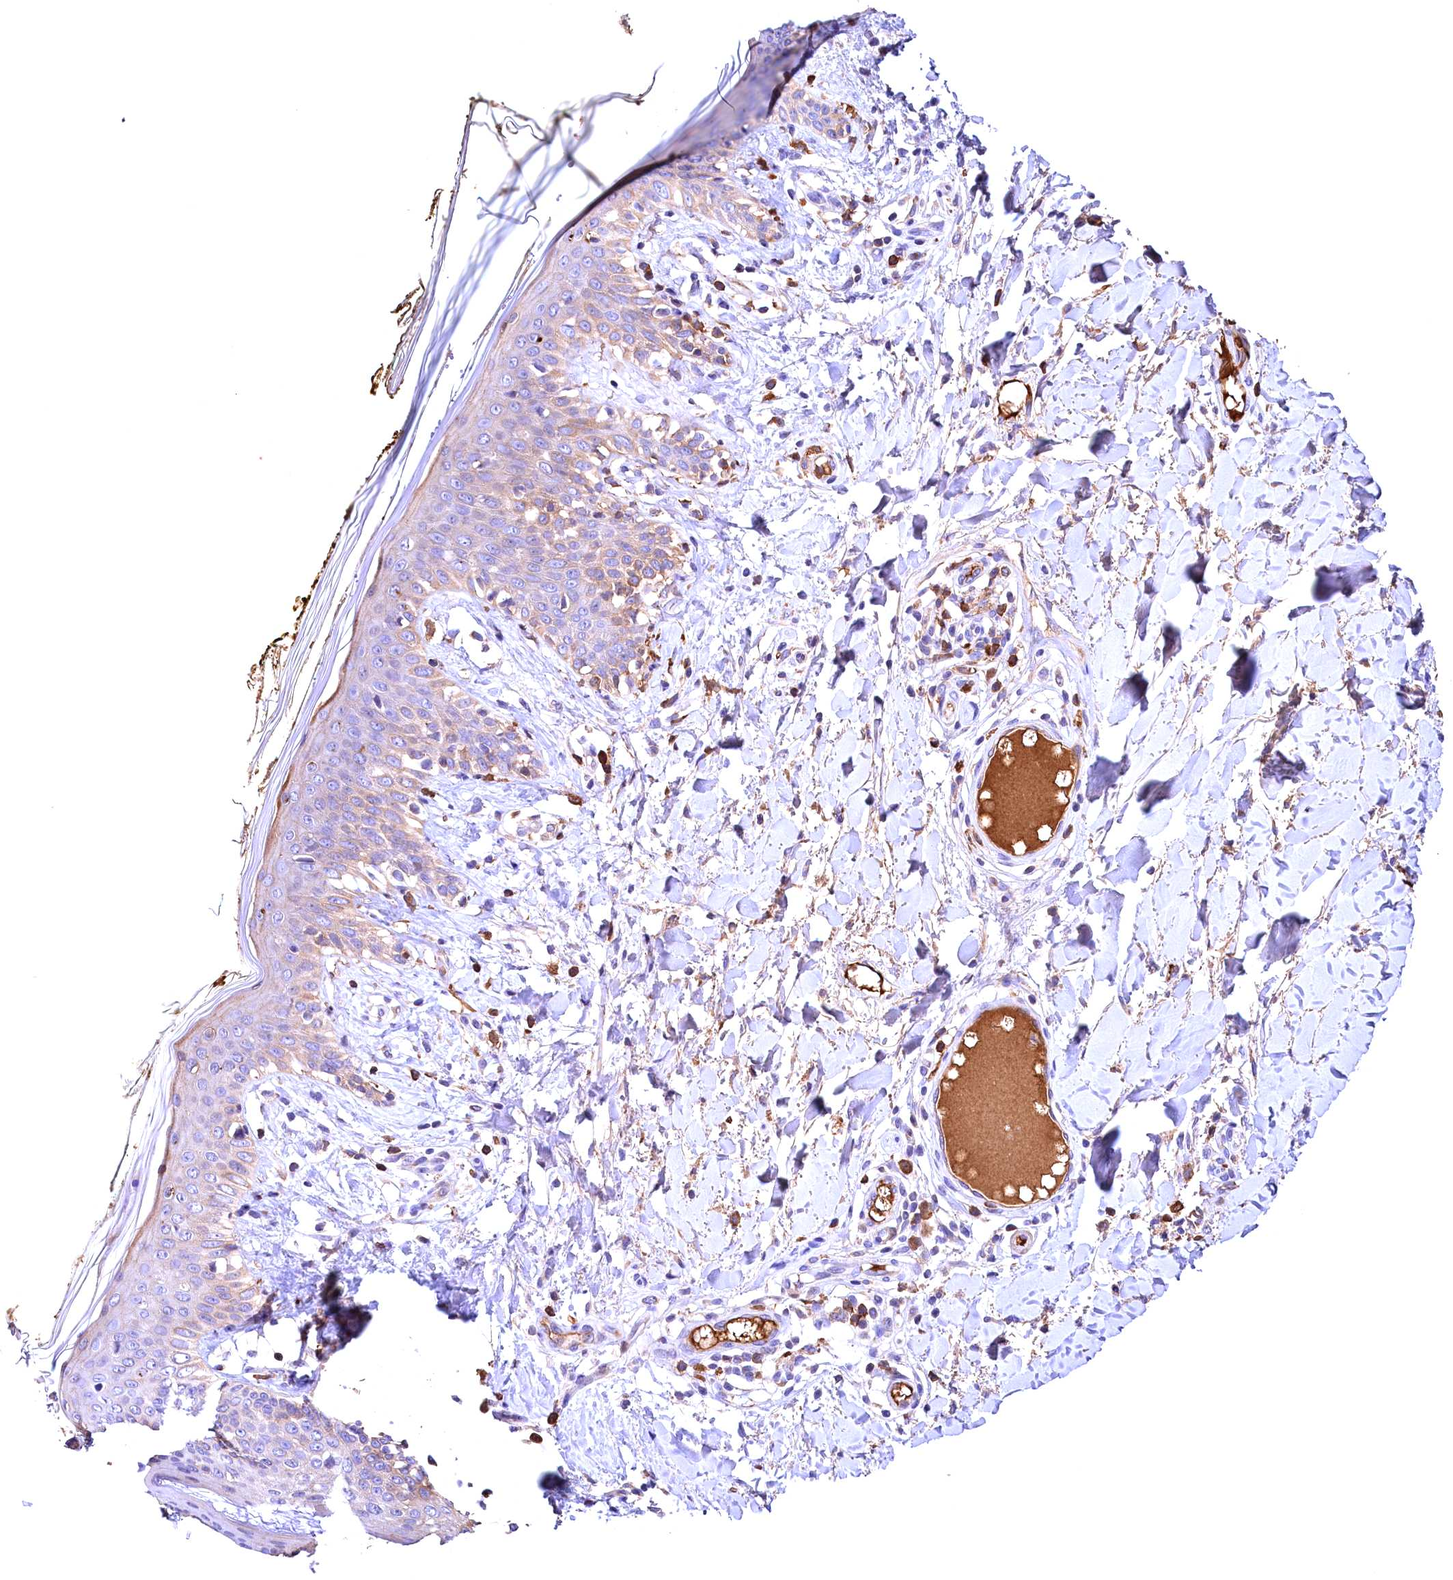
{"staining": {"intensity": "moderate", "quantity": ">75%", "location": "cytoplasmic/membranous"}, "tissue": "skin", "cell_type": "Fibroblasts", "image_type": "normal", "snomed": [{"axis": "morphology", "description": "Normal tissue, NOS"}, {"axis": "topography", "description": "Skin"}], "caption": "The immunohistochemical stain labels moderate cytoplasmic/membranous expression in fibroblasts of benign skin.", "gene": "PHAF1", "patient": {"sex": "female", "age": 34}}